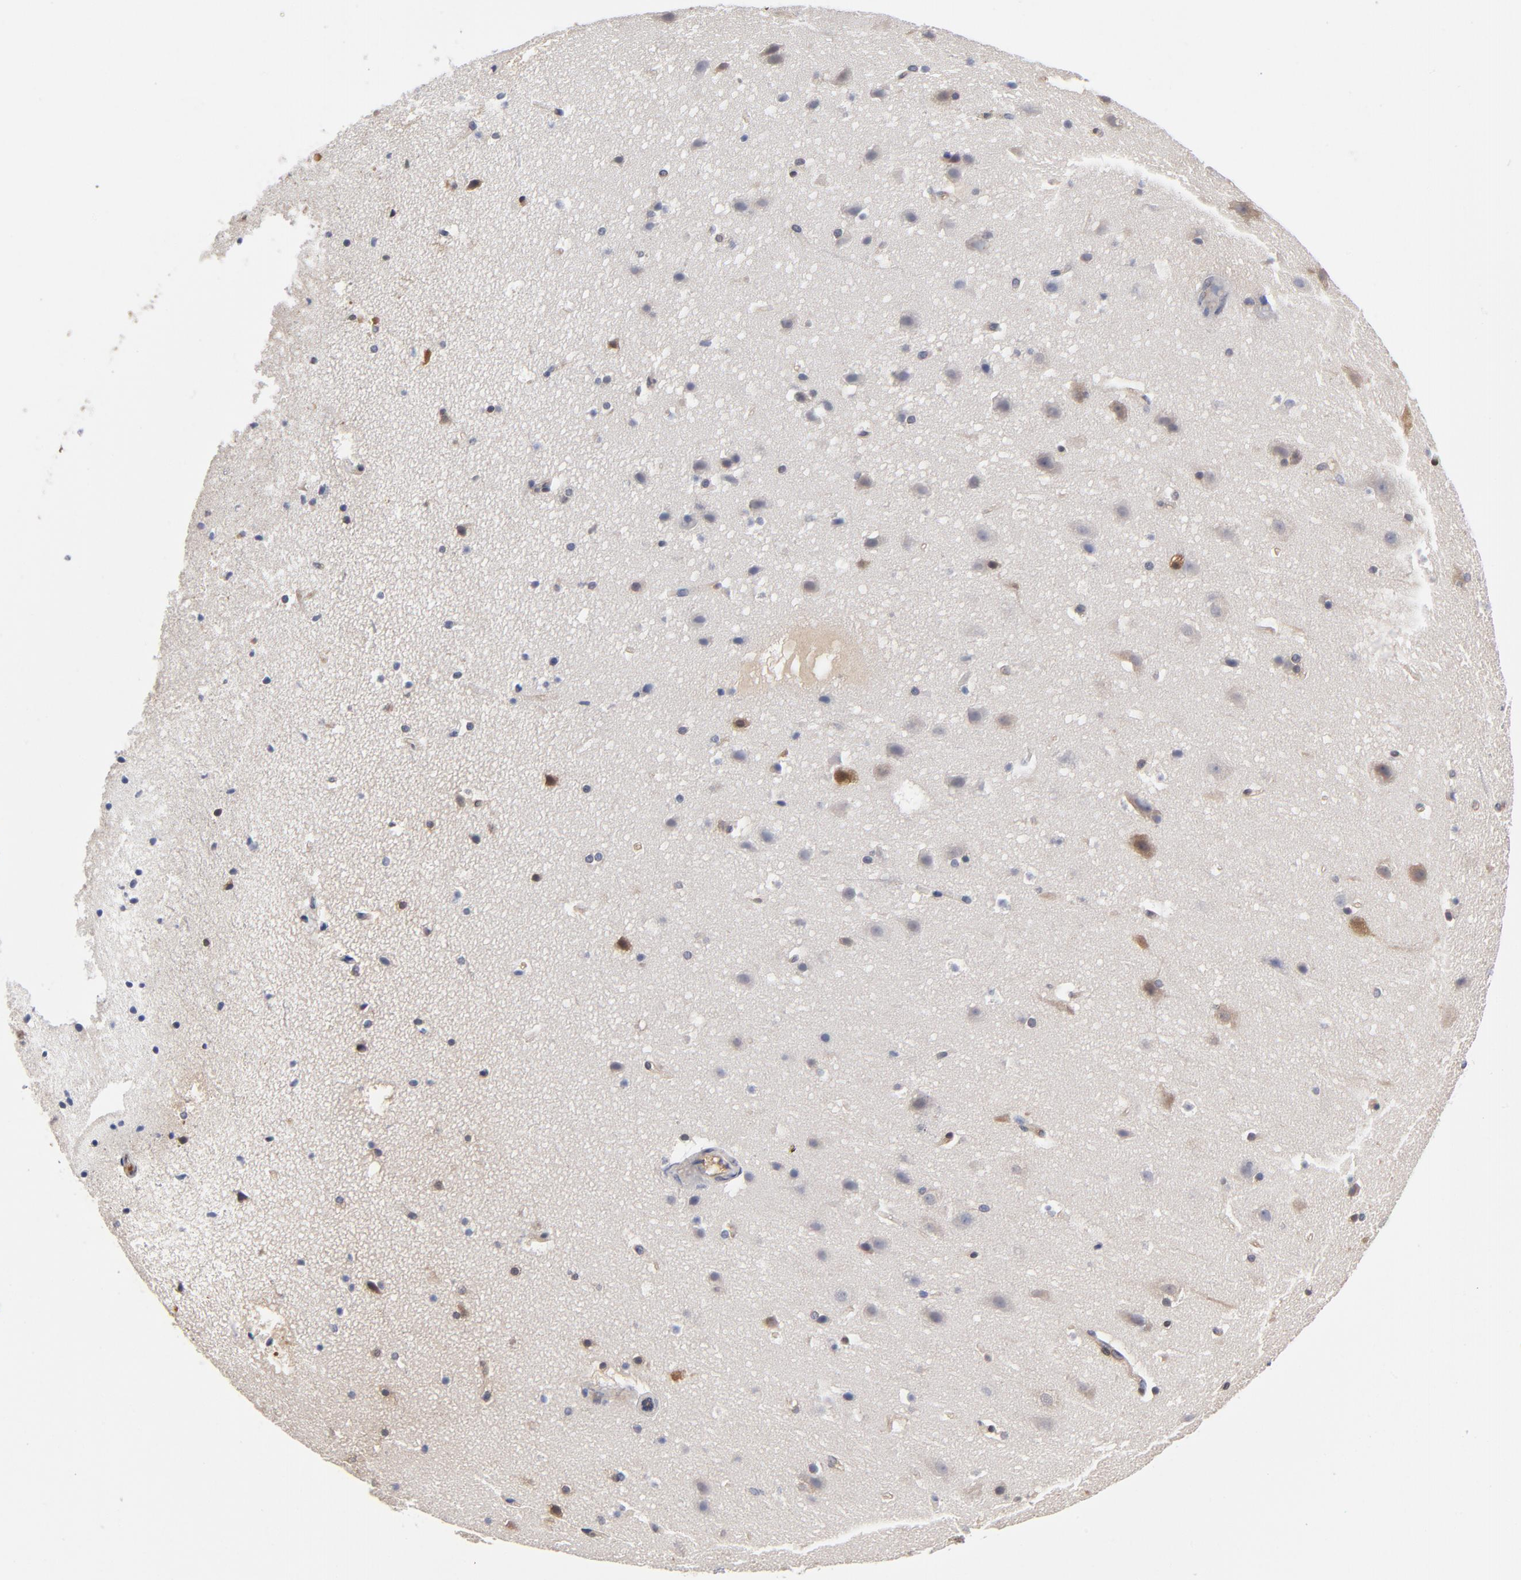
{"staining": {"intensity": "weak", "quantity": ">75%", "location": "cytoplasmic/membranous"}, "tissue": "cerebral cortex", "cell_type": "Endothelial cells", "image_type": "normal", "snomed": [{"axis": "morphology", "description": "Normal tissue, NOS"}, {"axis": "topography", "description": "Cerebral cortex"}], "caption": "High-power microscopy captured an IHC photomicrograph of unremarkable cerebral cortex, revealing weak cytoplasmic/membranous positivity in approximately >75% of endothelial cells.", "gene": "ASMTL", "patient": {"sex": "male", "age": 45}}